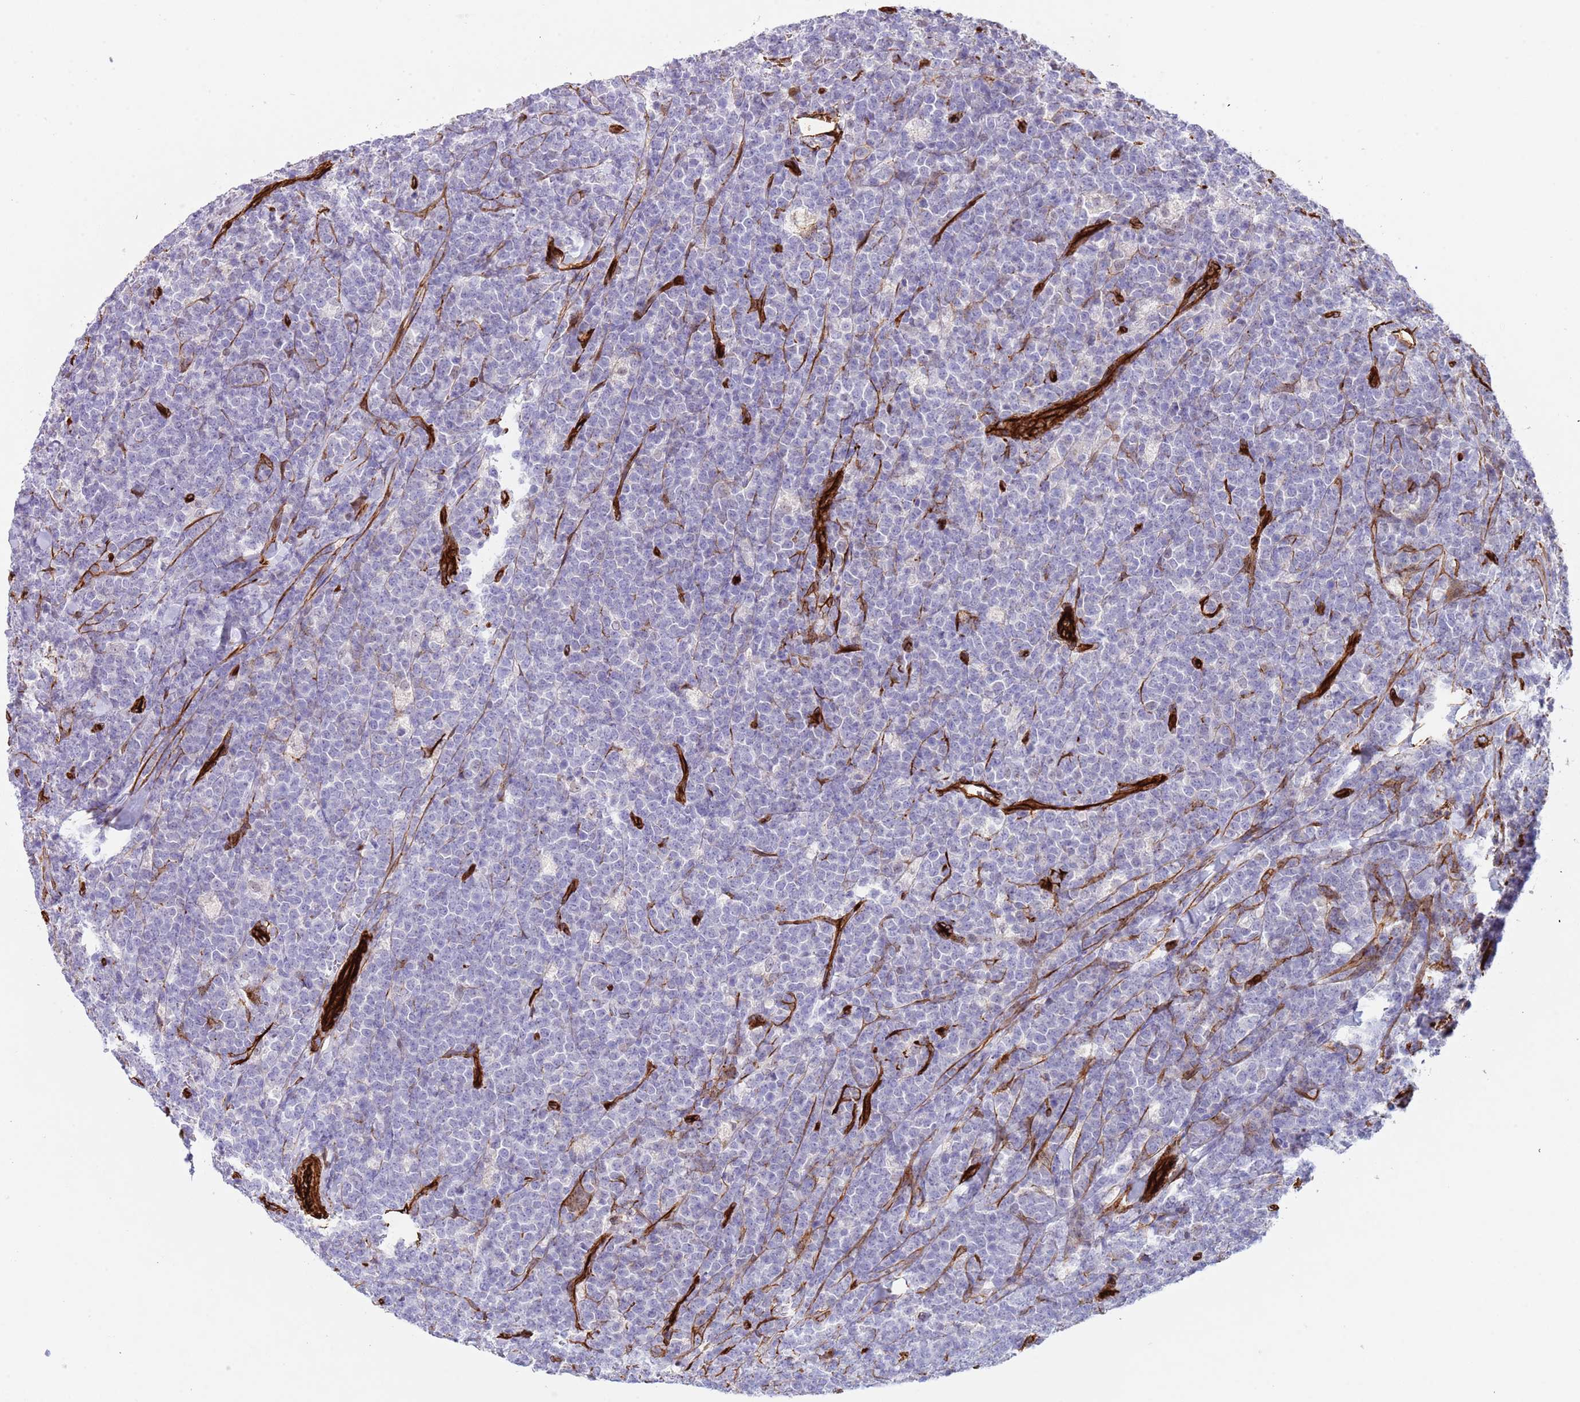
{"staining": {"intensity": "negative", "quantity": "none", "location": "none"}, "tissue": "lymphoma", "cell_type": "Tumor cells", "image_type": "cancer", "snomed": [{"axis": "morphology", "description": "Malignant lymphoma, non-Hodgkin's type, High grade"}, {"axis": "topography", "description": "Small intestine"}], "caption": "This micrograph is of lymphoma stained with immunohistochemistry (IHC) to label a protein in brown with the nuclei are counter-stained blue. There is no expression in tumor cells.", "gene": "CAV2", "patient": {"sex": "male", "age": 8}}